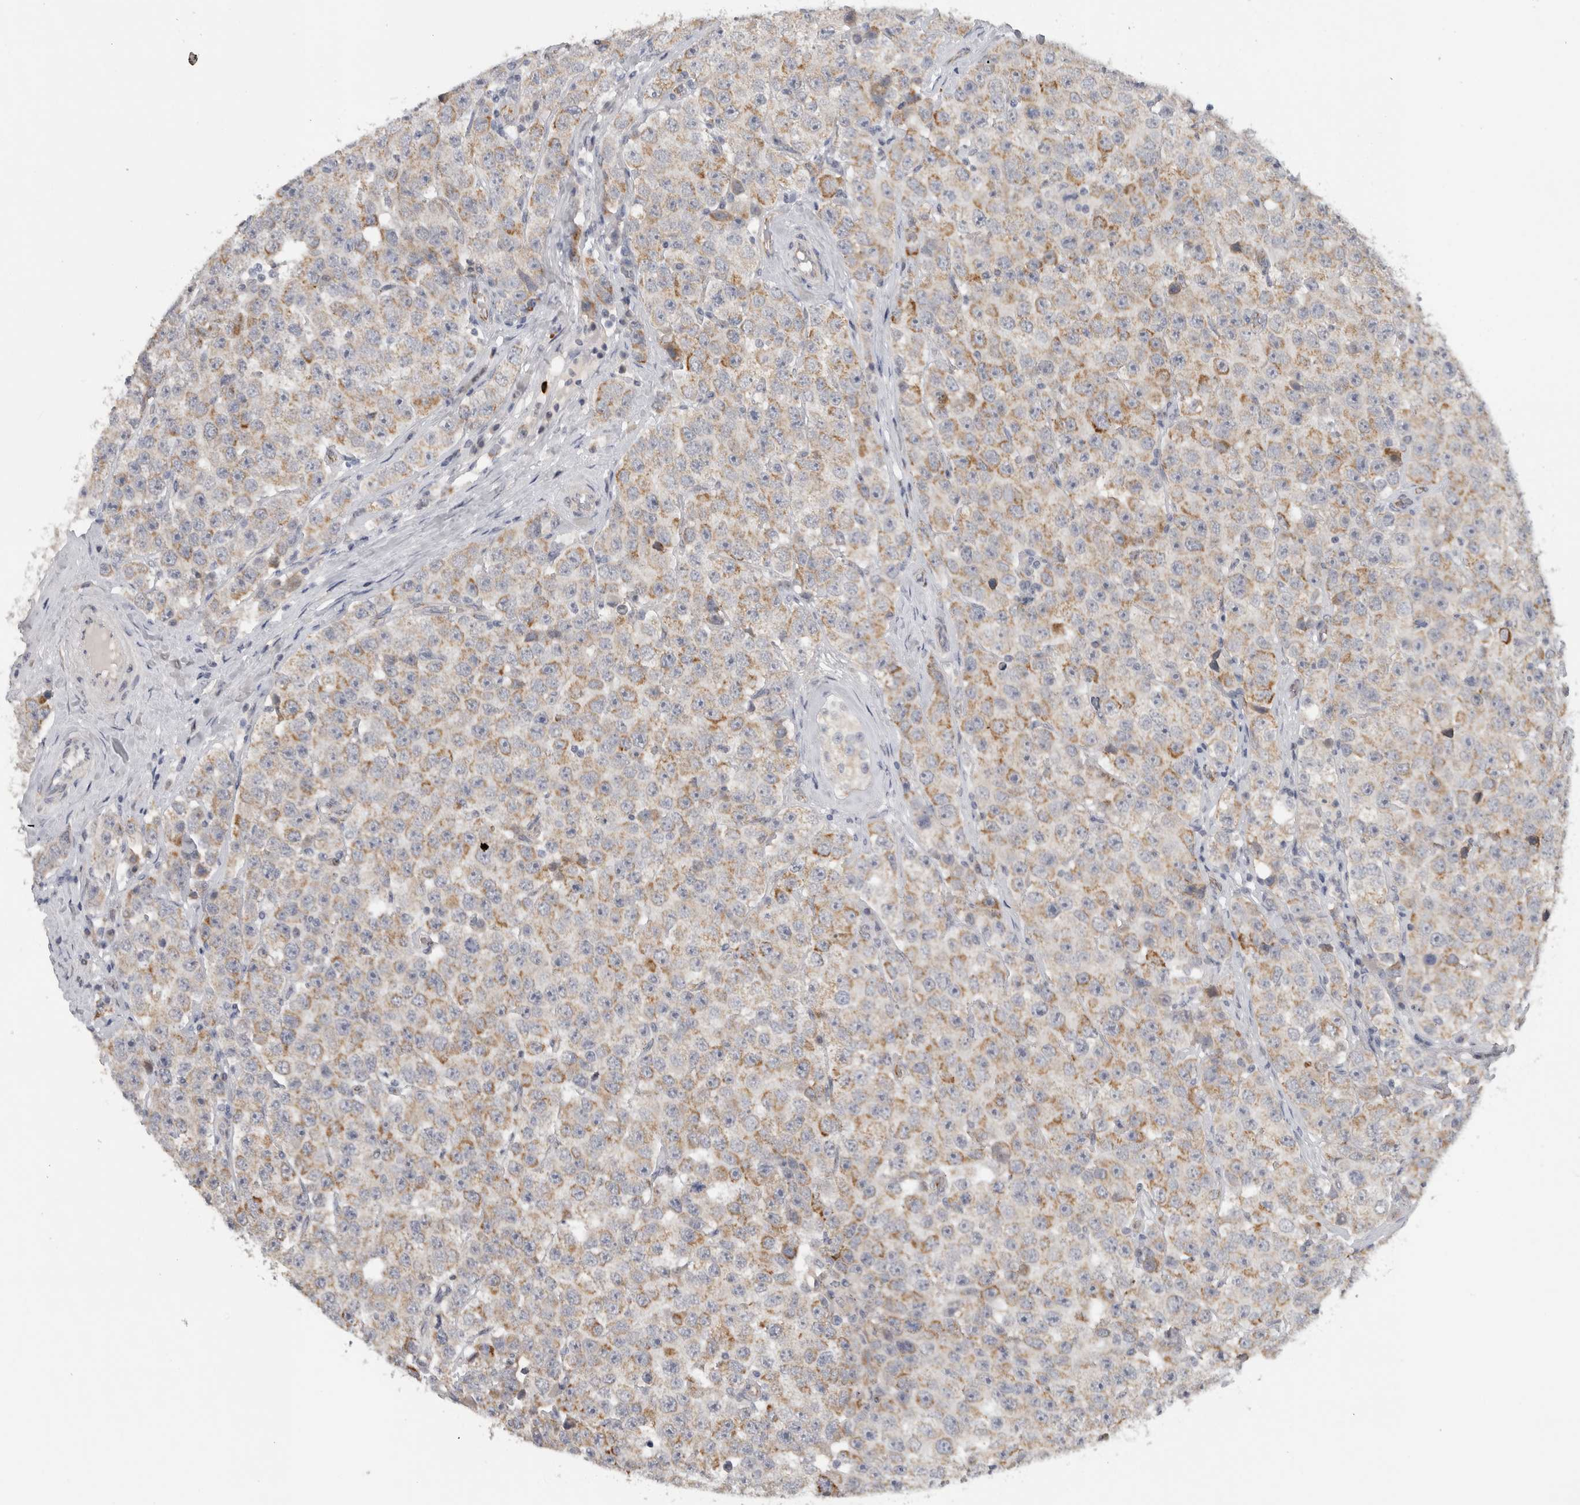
{"staining": {"intensity": "moderate", "quantity": "25%-75%", "location": "cytoplasmic/membranous"}, "tissue": "testis cancer", "cell_type": "Tumor cells", "image_type": "cancer", "snomed": [{"axis": "morphology", "description": "Seminoma, NOS"}, {"axis": "morphology", "description": "Carcinoma, Embryonal, NOS"}, {"axis": "topography", "description": "Testis"}], "caption": "A micrograph of human testis cancer stained for a protein reveals moderate cytoplasmic/membranous brown staining in tumor cells.", "gene": "DYRK2", "patient": {"sex": "male", "age": 28}}